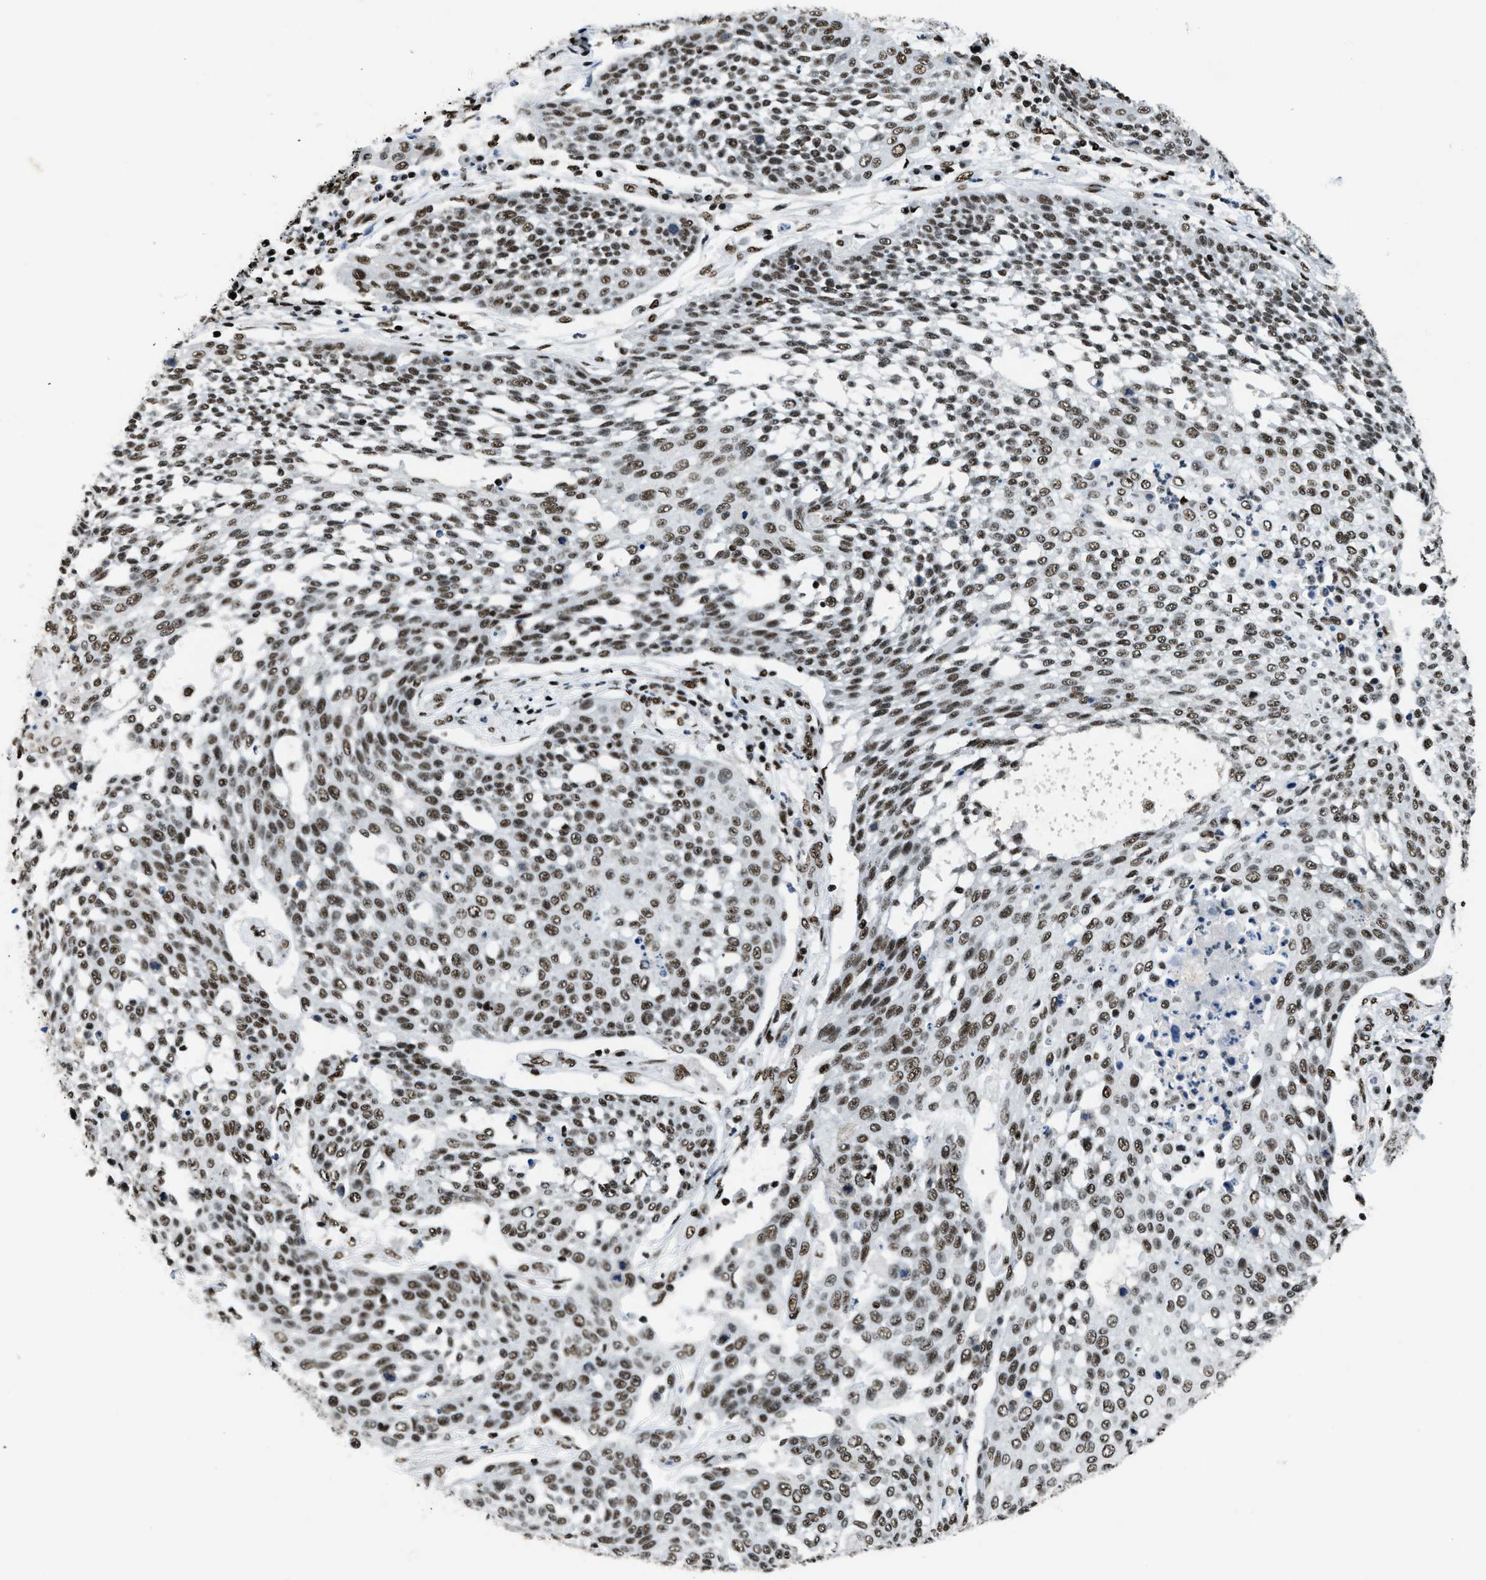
{"staining": {"intensity": "strong", "quantity": ">75%", "location": "nuclear"}, "tissue": "cervical cancer", "cell_type": "Tumor cells", "image_type": "cancer", "snomed": [{"axis": "morphology", "description": "Squamous cell carcinoma, NOS"}, {"axis": "topography", "description": "Cervix"}], "caption": "A high amount of strong nuclear positivity is seen in about >75% of tumor cells in cervical cancer tissue. (DAB (3,3'-diaminobenzidine) IHC with brightfield microscopy, high magnification).", "gene": "SCAF4", "patient": {"sex": "female", "age": 34}}